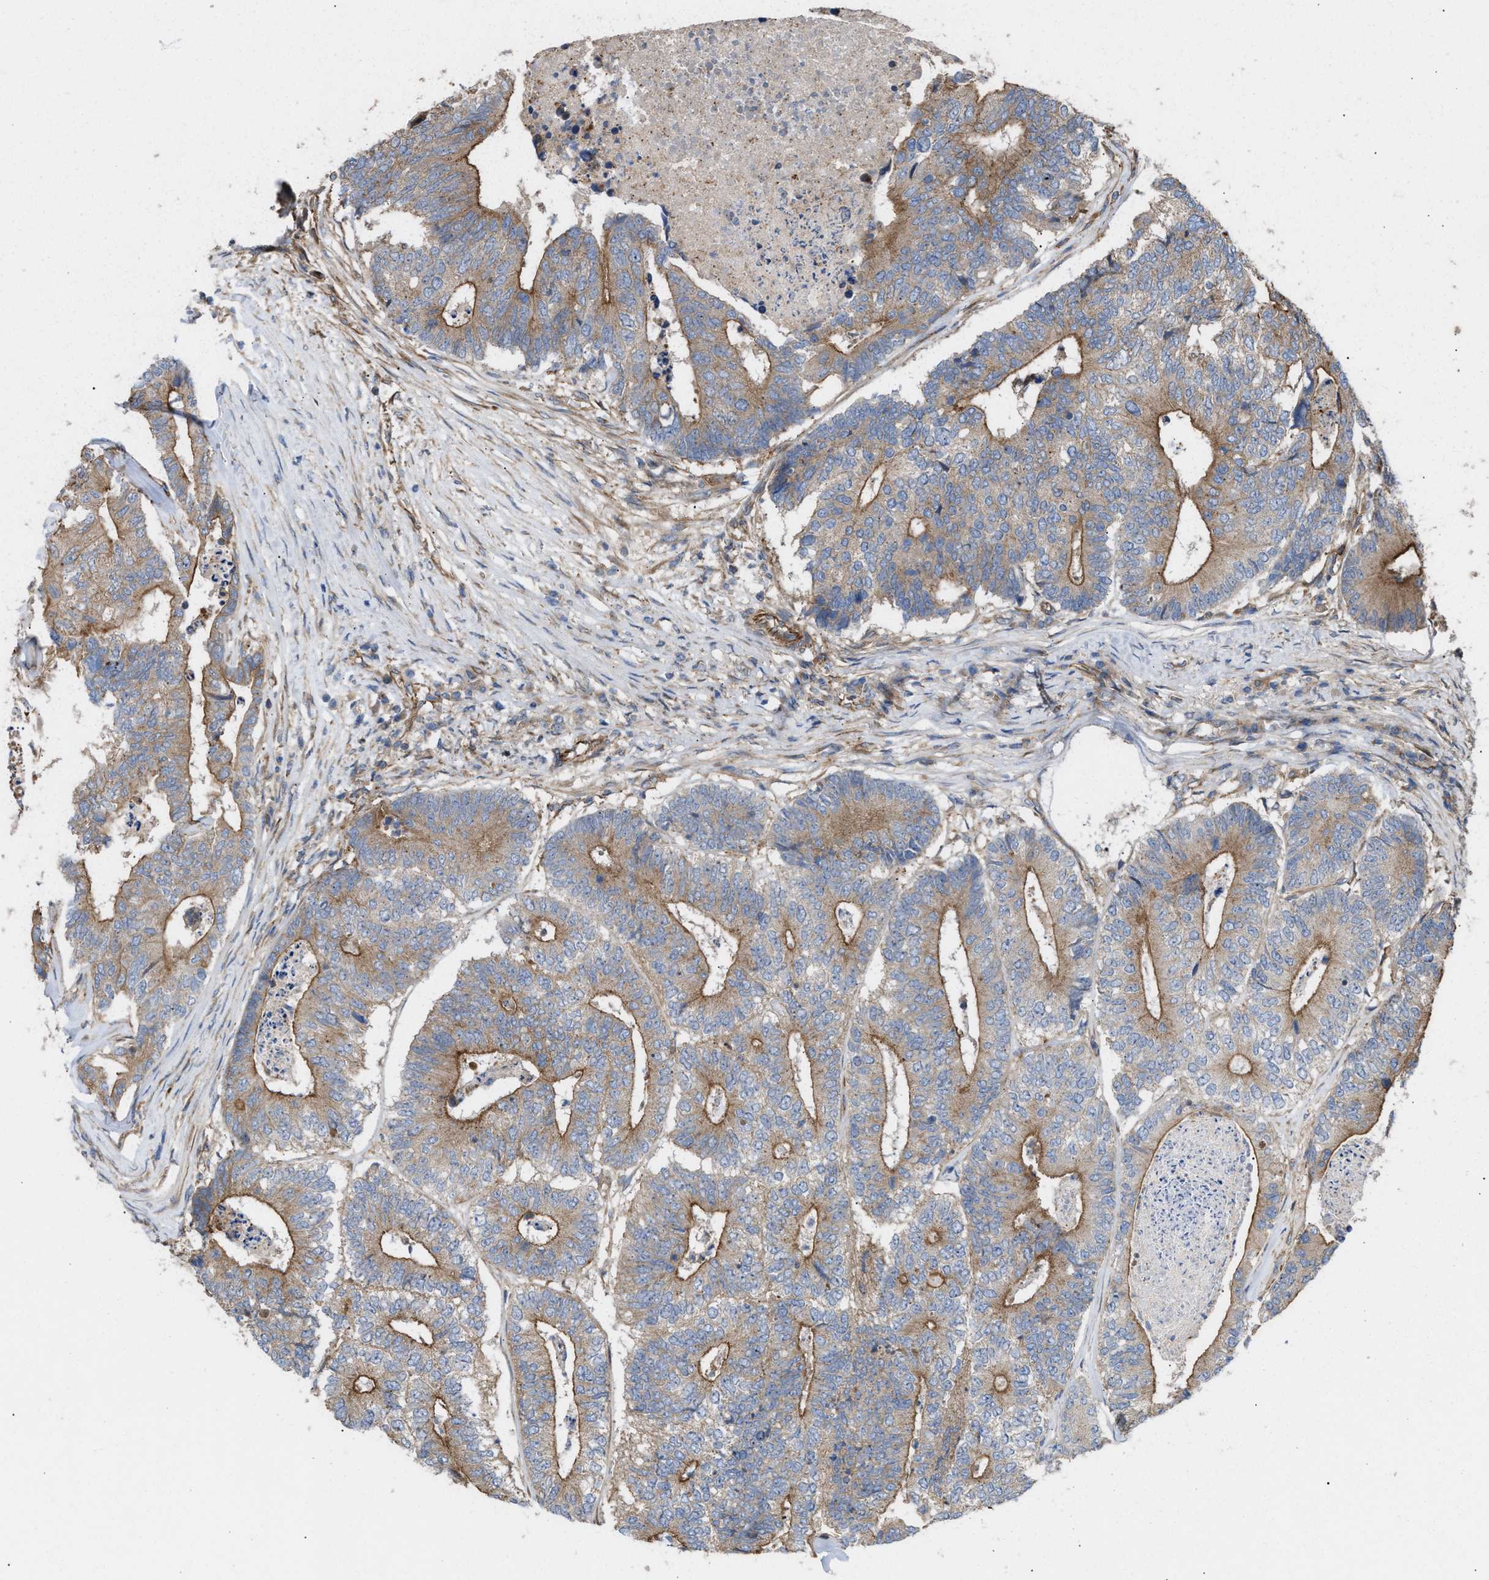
{"staining": {"intensity": "moderate", "quantity": "25%-75%", "location": "cytoplasmic/membranous"}, "tissue": "colorectal cancer", "cell_type": "Tumor cells", "image_type": "cancer", "snomed": [{"axis": "morphology", "description": "Adenocarcinoma, NOS"}, {"axis": "topography", "description": "Colon"}], "caption": "Approximately 25%-75% of tumor cells in colorectal adenocarcinoma reveal moderate cytoplasmic/membranous protein staining as visualized by brown immunohistochemical staining.", "gene": "EPS15L1", "patient": {"sex": "female", "age": 67}}